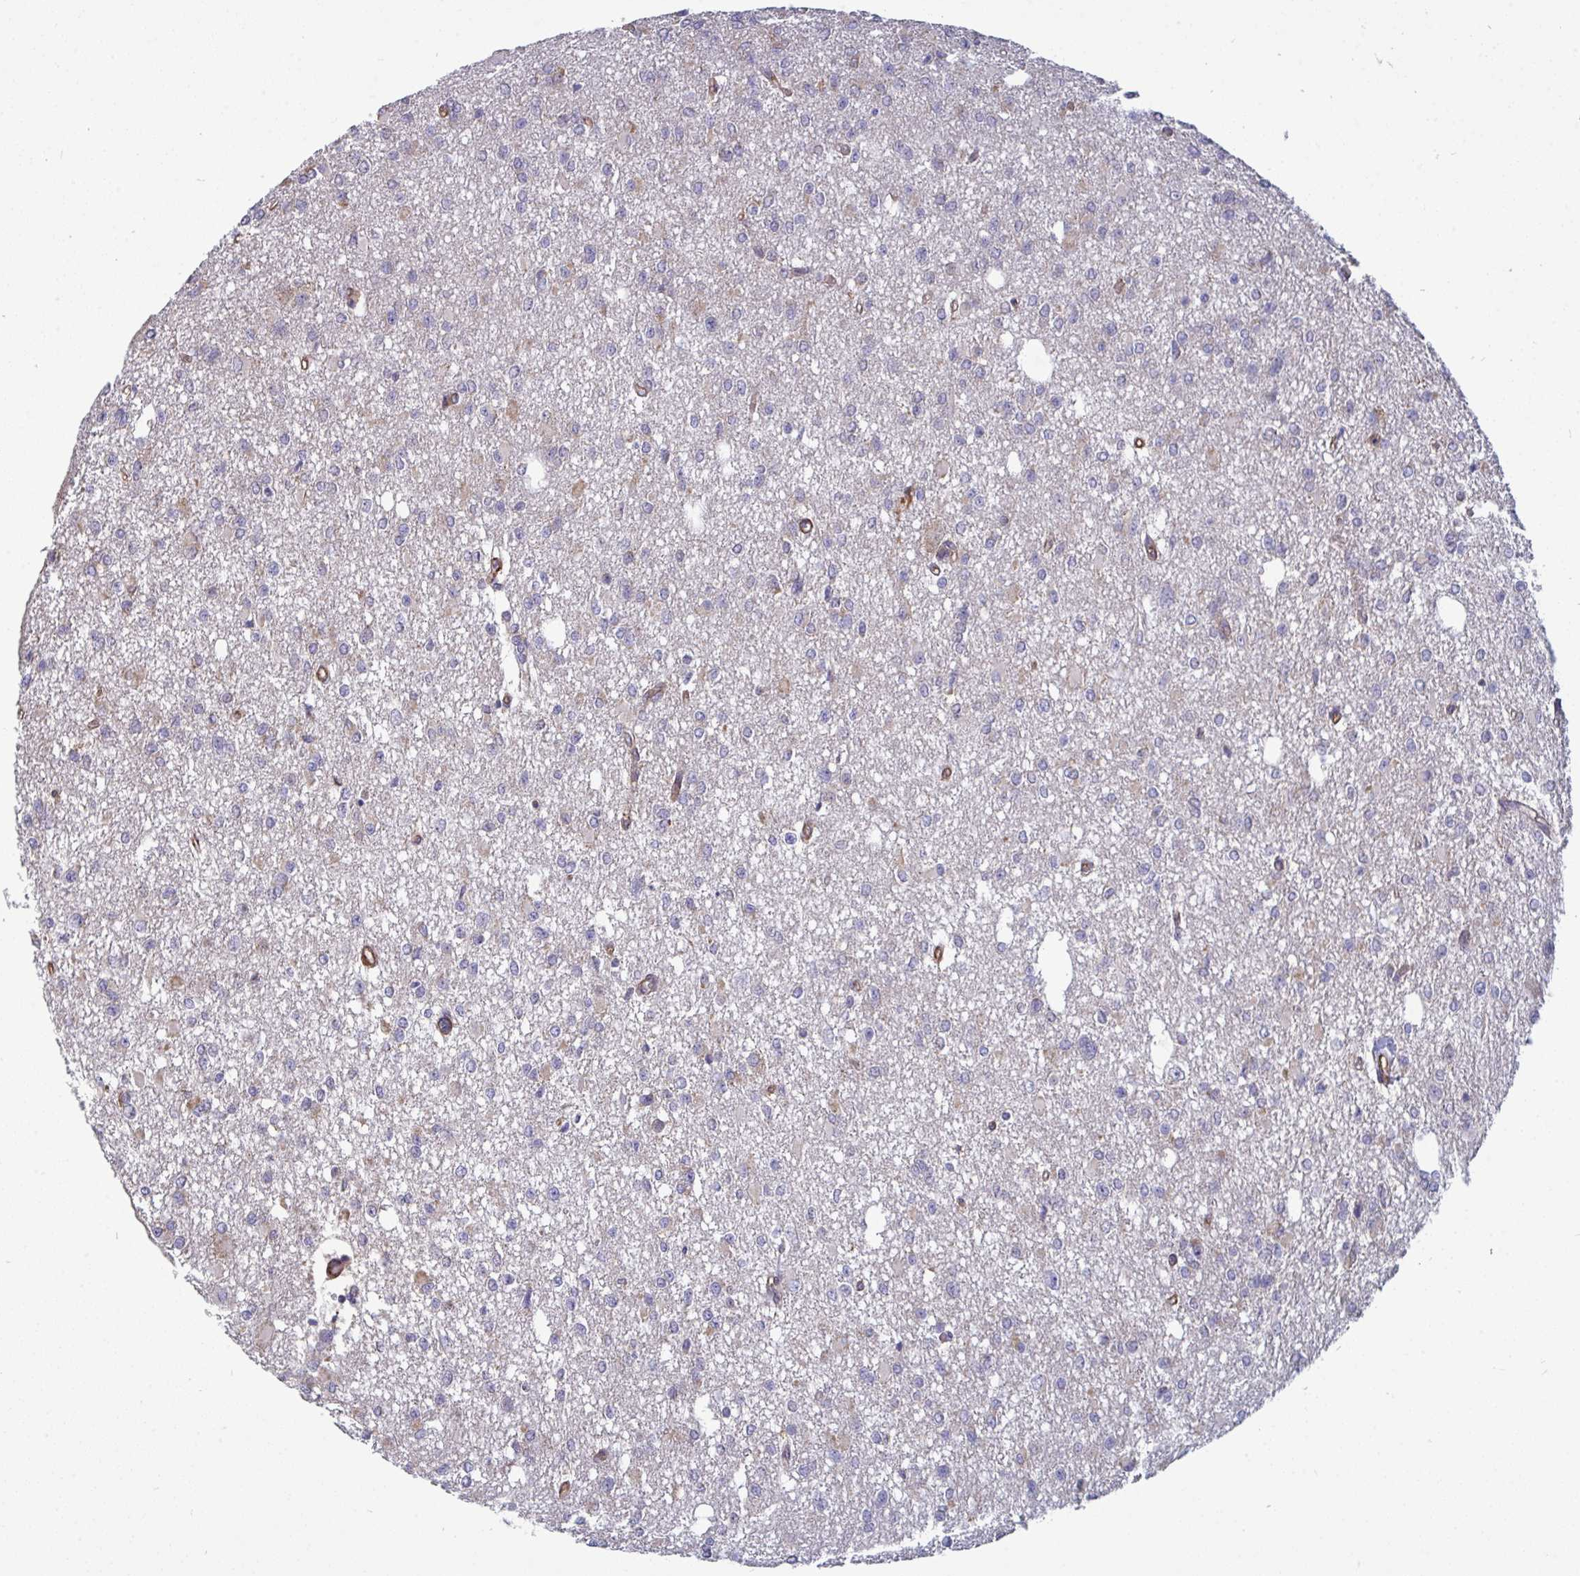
{"staining": {"intensity": "negative", "quantity": "none", "location": "none"}, "tissue": "glioma", "cell_type": "Tumor cells", "image_type": "cancer", "snomed": [{"axis": "morphology", "description": "Glioma, malignant, Low grade"}, {"axis": "topography", "description": "Brain"}], "caption": "Tumor cells show no significant positivity in malignant glioma (low-grade).", "gene": "ISCU", "patient": {"sex": "male", "age": 26}}